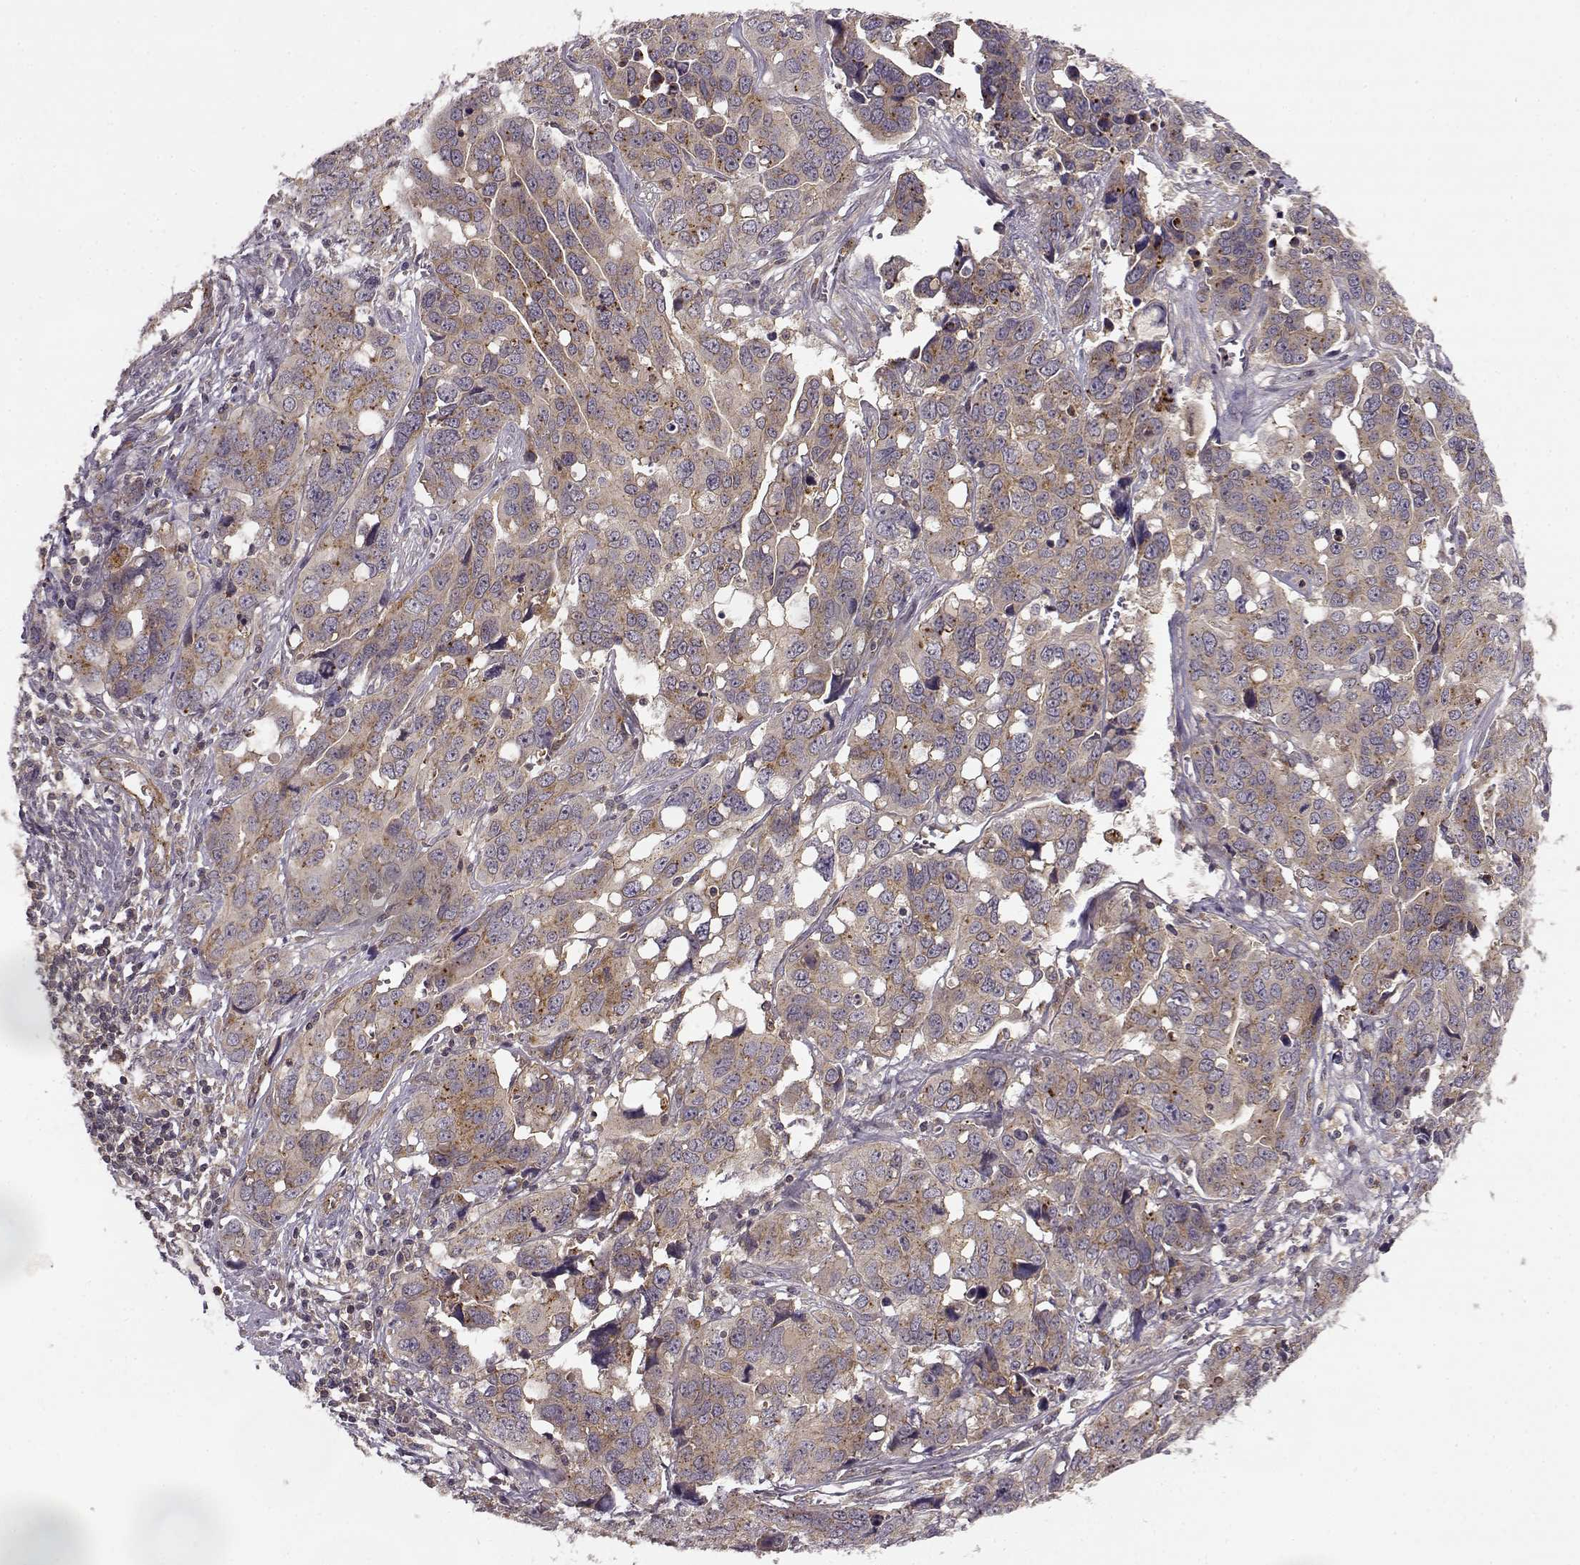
{"staining": {"intensity": "weak", "quantity": ">75%", "location": "cytoplasmic/membranous"}, "tissue": "ovarian cancer", "cell_type": "Tumor cells", "image_type": "cancer", "snomed": [{"axis": "morphology", "description": "Carcinoma, endometroid"}, {"axis": "topography", "description": "Ovary"}], "caption": "This is a photomicrograph of IHC staining of ovarian endometroid carcinoma, which shows weak expression in the cytoplasmic/membranous of tumor cells.", "gene": "IFRD2", "patient": {"sex": "female", "age": 78}}